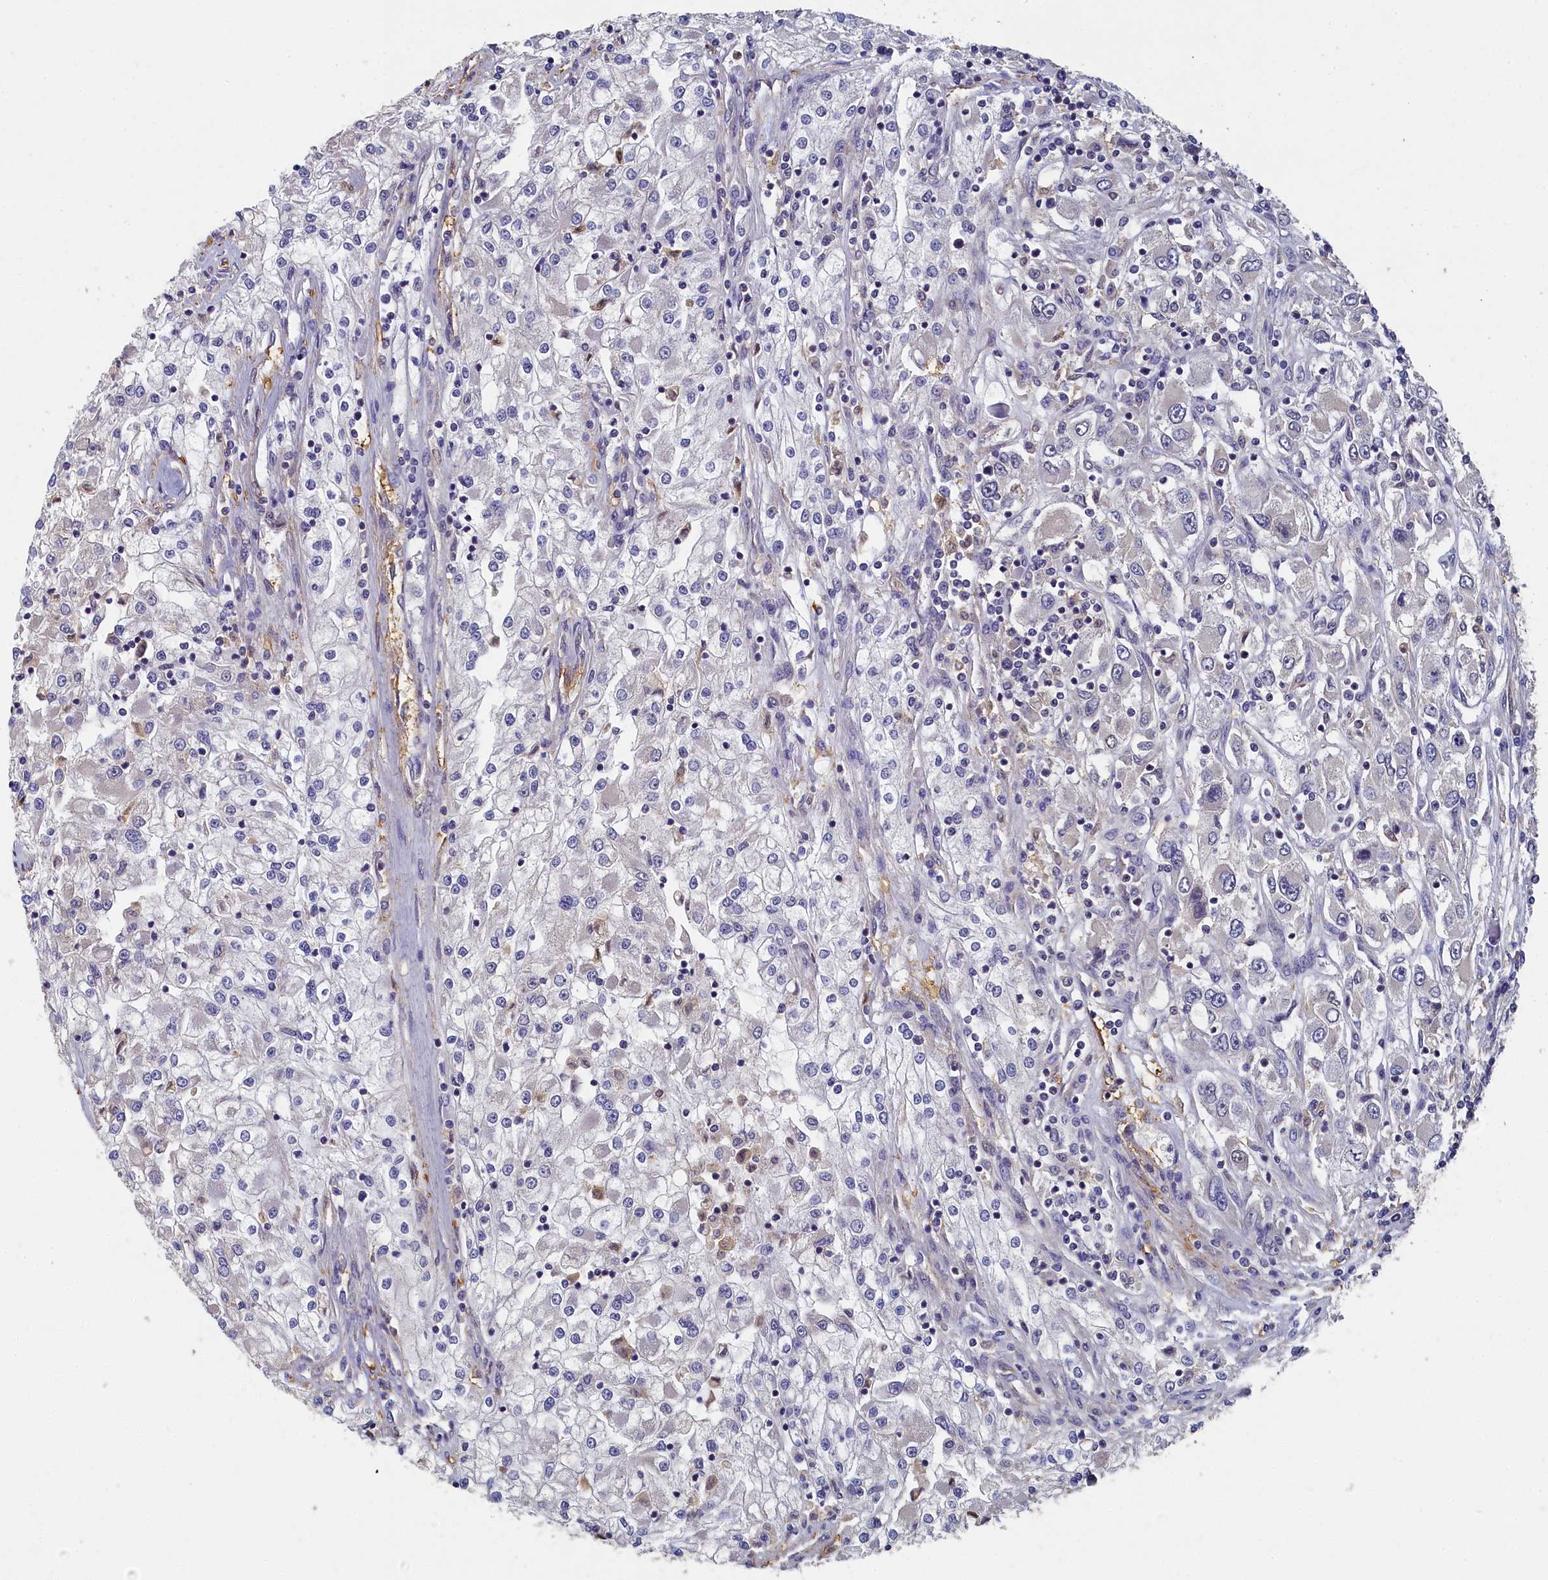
{"staining": {"intensity": "negative", "quantity": "none", "location": "none"}, "tissue": "renal cancer", "cell_type": "Tumor cells", "image_type": "cancer", "snomed": [{"axis": "morphology", "description": "Adenocarcinoma, NOS"}, {"axis": "topography", "description": "Kidney"}], "caption": "This is an immunohistochemistry micrograph of renal adenocarcinoma. There is no staining in tumor cells.", "gene": "TBCB", "patient": {"sex": "female", "age": 52}}